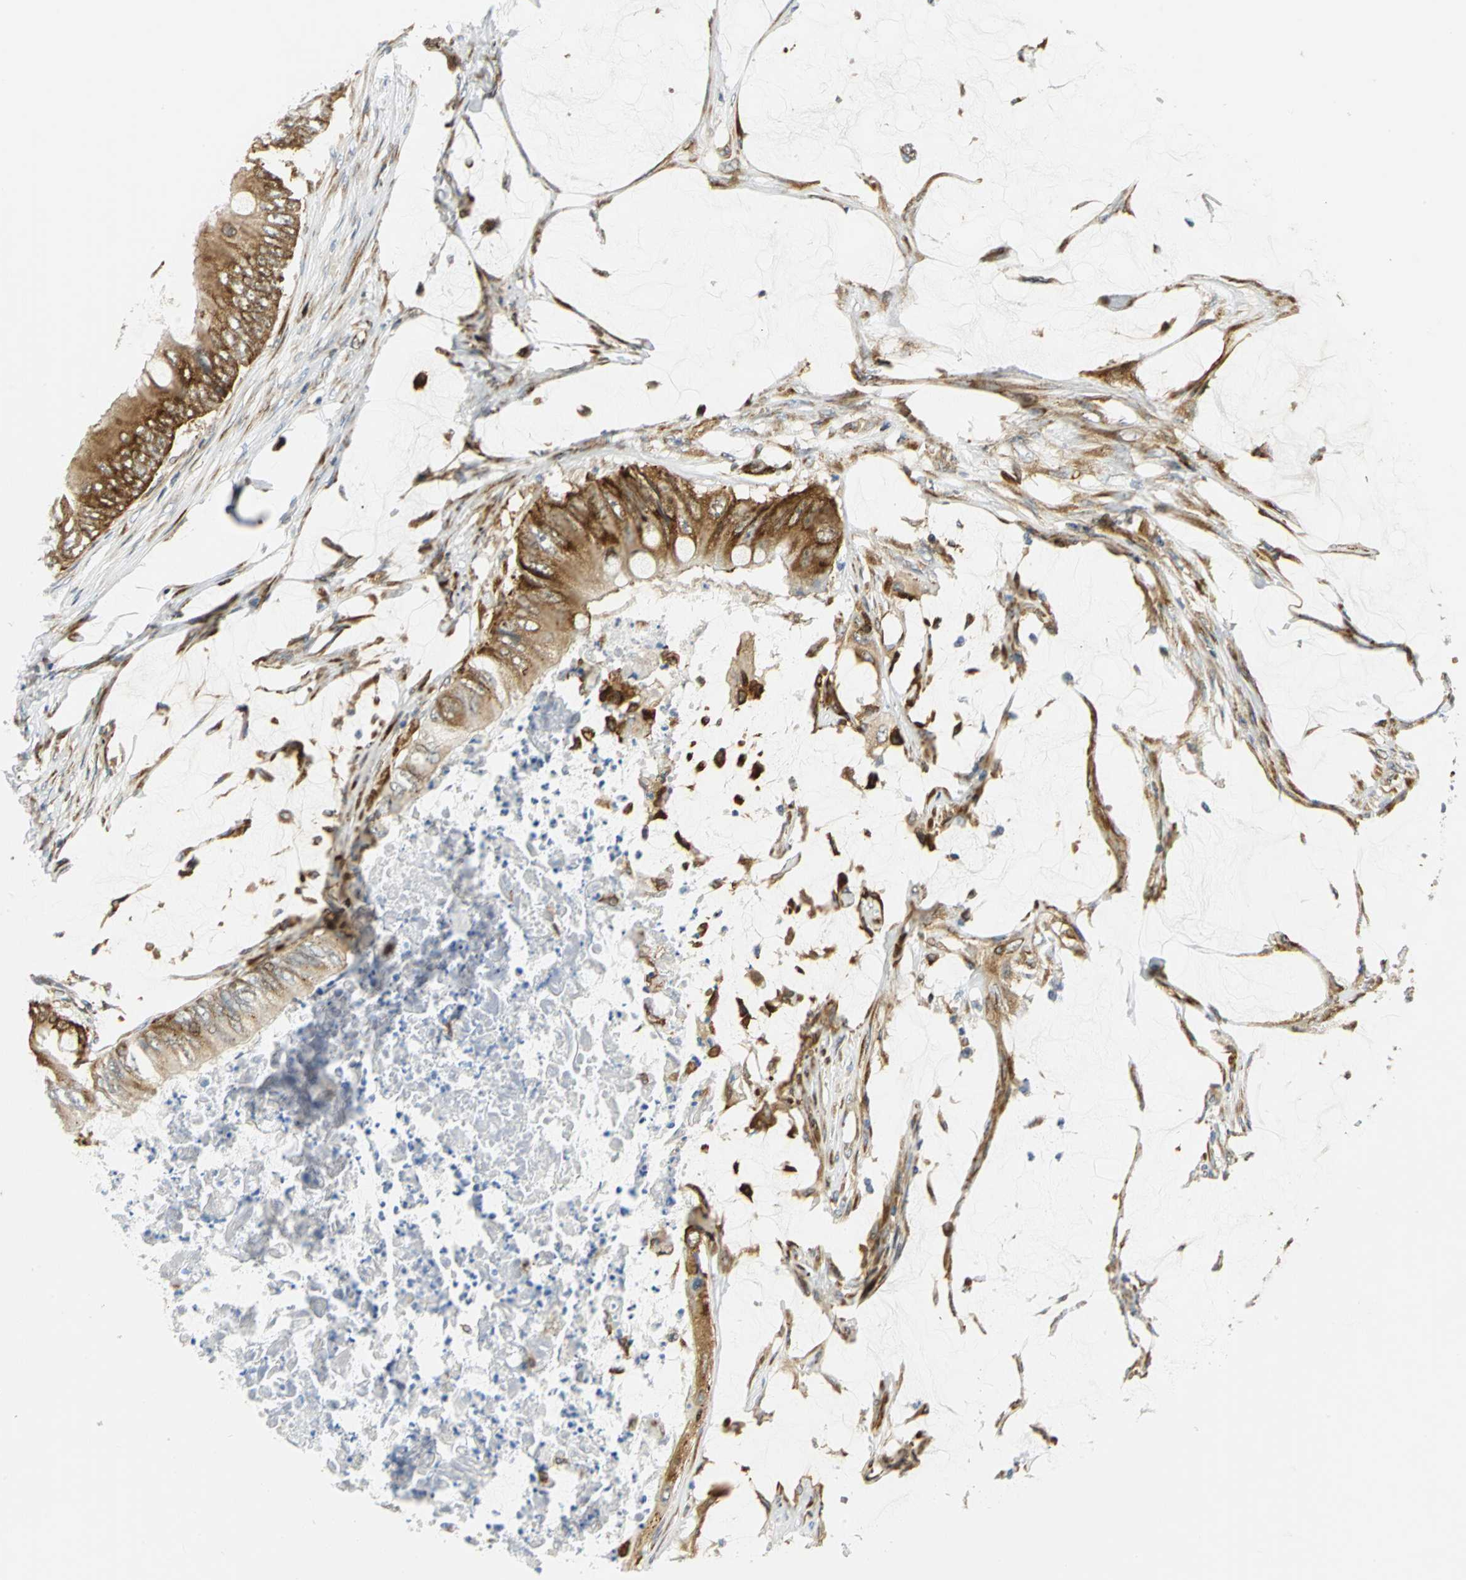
{"staining": {"intensity": "strong", "quantity": ">75%", "location": "cytoplasmic/membranous"}, "tissue": "colorectal cancer", "cell_type": "Tumor cells", "image_type": "cancer", "snomed": [{"axis": "morphology", "description": "Normal tissue, NOS"}, {"axis": "morphology", "description": "Adenocarcinoma, NOS"}, {"axis": "topography", "description": "Rectum"}, {"axis": "topography", "description": "Peripheral nerve tissue"}], "caption": "Colorectal cancer (adenocarcinoma) was stained to show a protein in brown. There is high levels of strong cytoplasmic/membranous staining in about >75% of tumor cells.", "gene": "YBX1", "patient": {"sex": "female", "age": 77}}